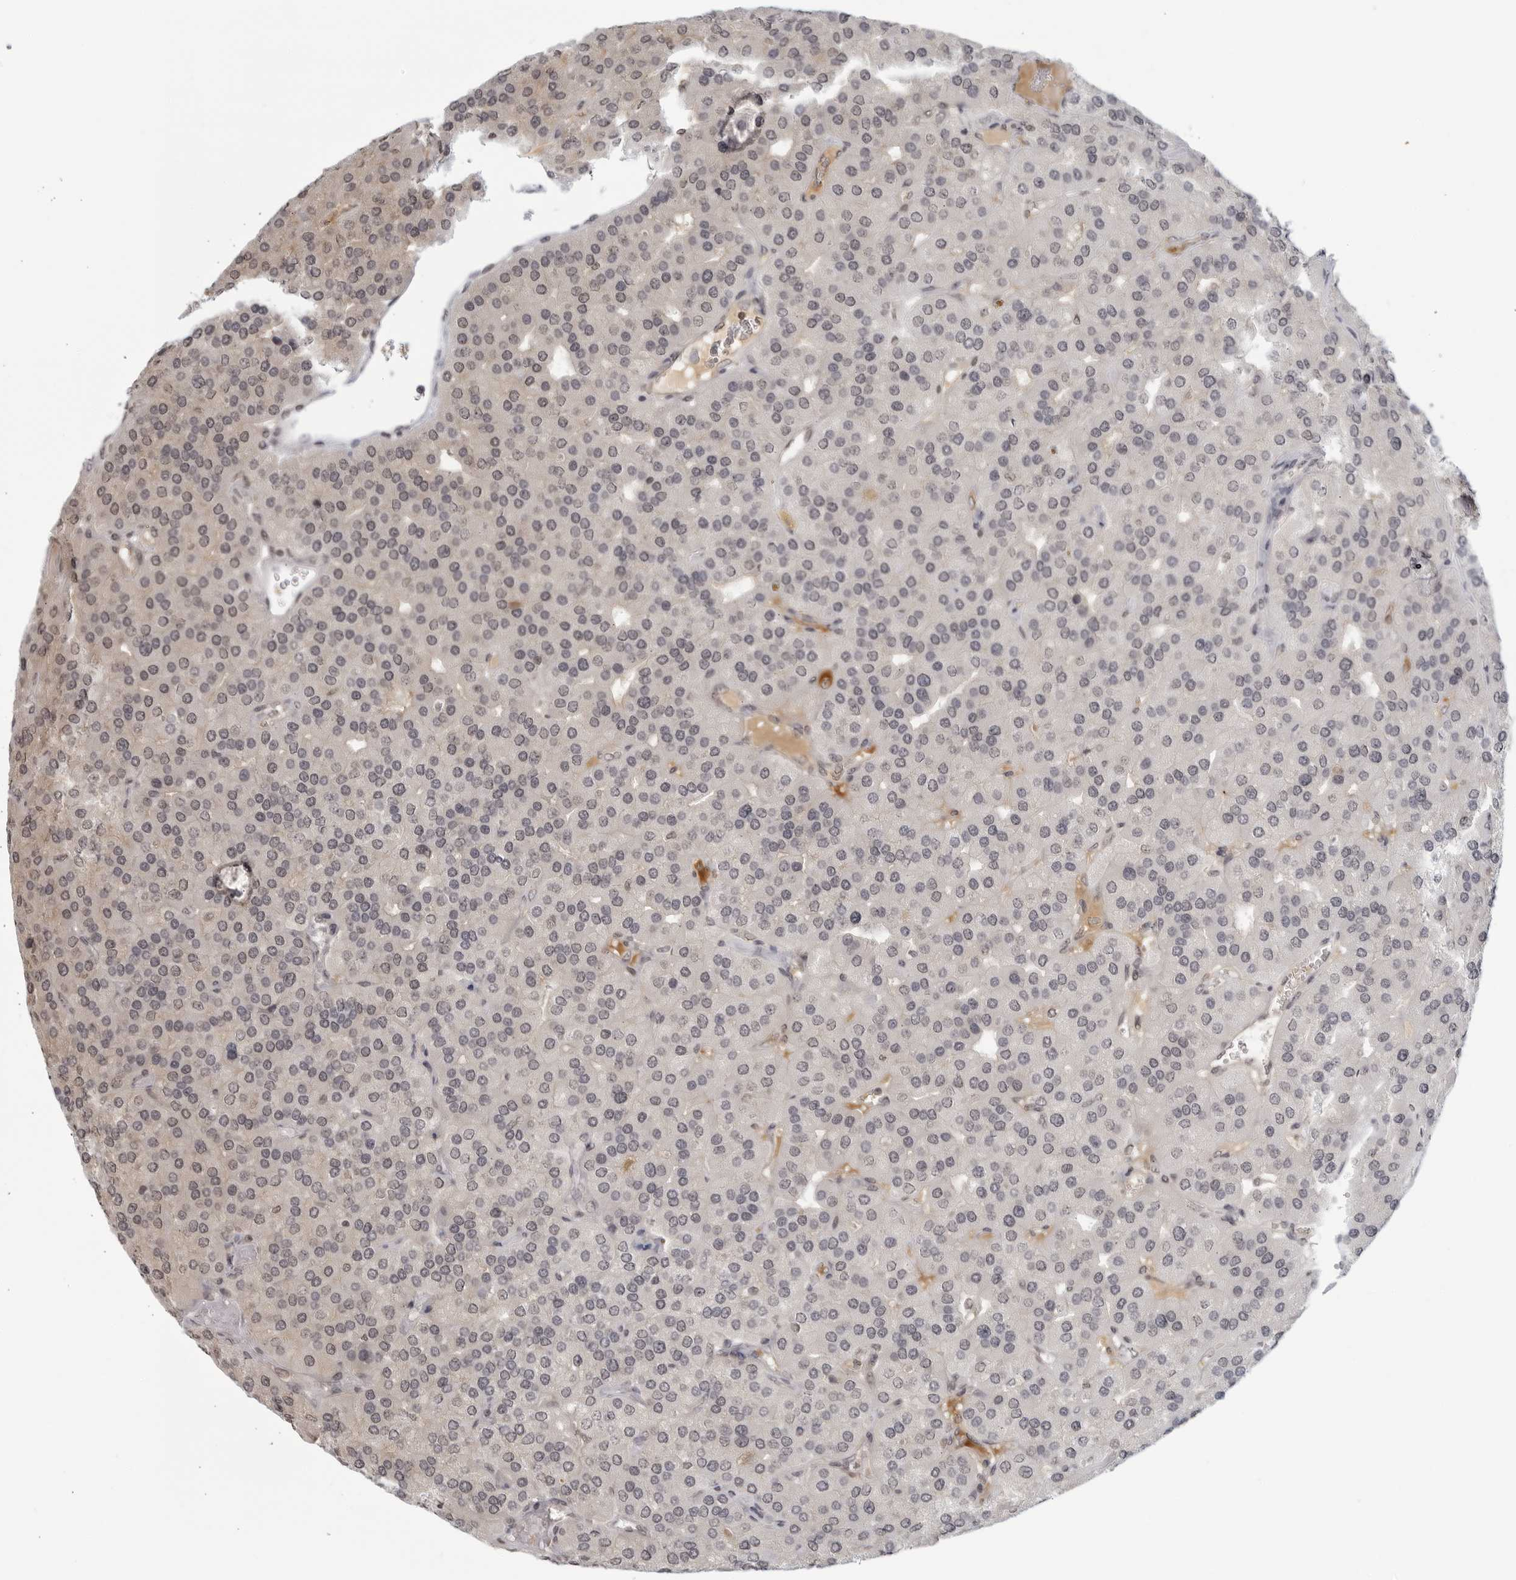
{"staining": {"intensity": "weak", "quantity": "<25%", "location": "nuclear"}, "tissue": "parathyroid gland", "cell_type": "Glandular cells", "image_type": "normal", "snomed": [{"axis": "morphology", "description": "Normal tissue, NOS"}, {"axis": "morphology", "description": "Adenoma, NOS"}, {"axis": "topography", "description": "Parathyroid gland"}], "caption": "IHC image of normal parathyroid gland: parathyroid gland stained with DAB demonstrates no significant protein staining in glandular cells.", "gene": "CC2D1B", "patient": {"sex": "female", "age": 86}}